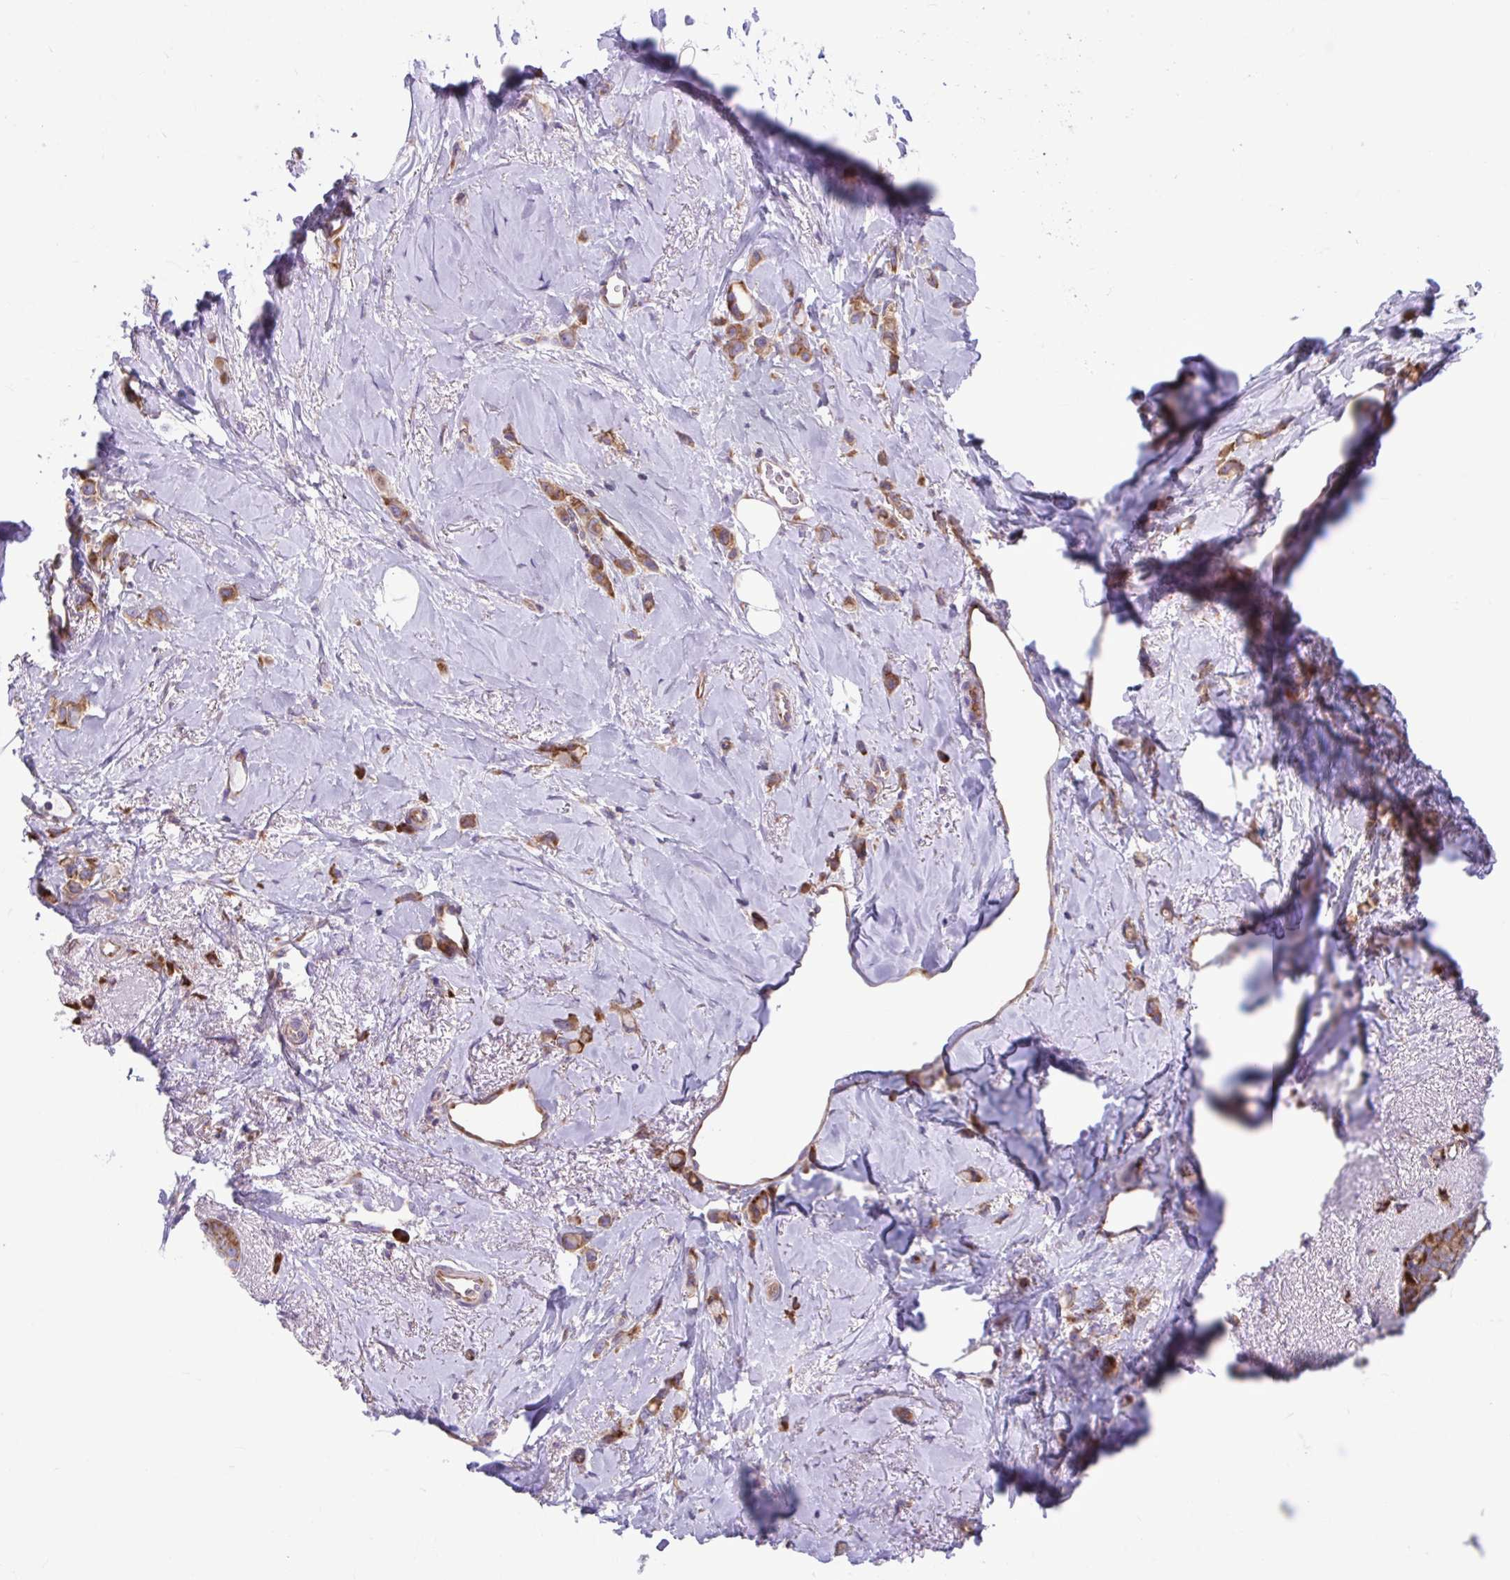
{"staining": {"intensity": "moderate", "quantity": ">75%", "location": "cytoplasmic/membranous"}, "tissue": "breast cancer", "cell_type": "Tumor cells", "image_type": "cancer", "snomed": [{"axis": "morphology", "description": "Lobular carcinoma"}, {"axis": "topography", "description": "Breast"}], "caption": "Protein expression analysis of breast lobular carcinoma displays moderate cytoplasmic/membranous expression in approximately >75% of tumor cells. (DAB = brown stain, brightfield microscopy at high magnification).", "gene": "RPS16", "patient": {"sex": "female", "age": 66}}